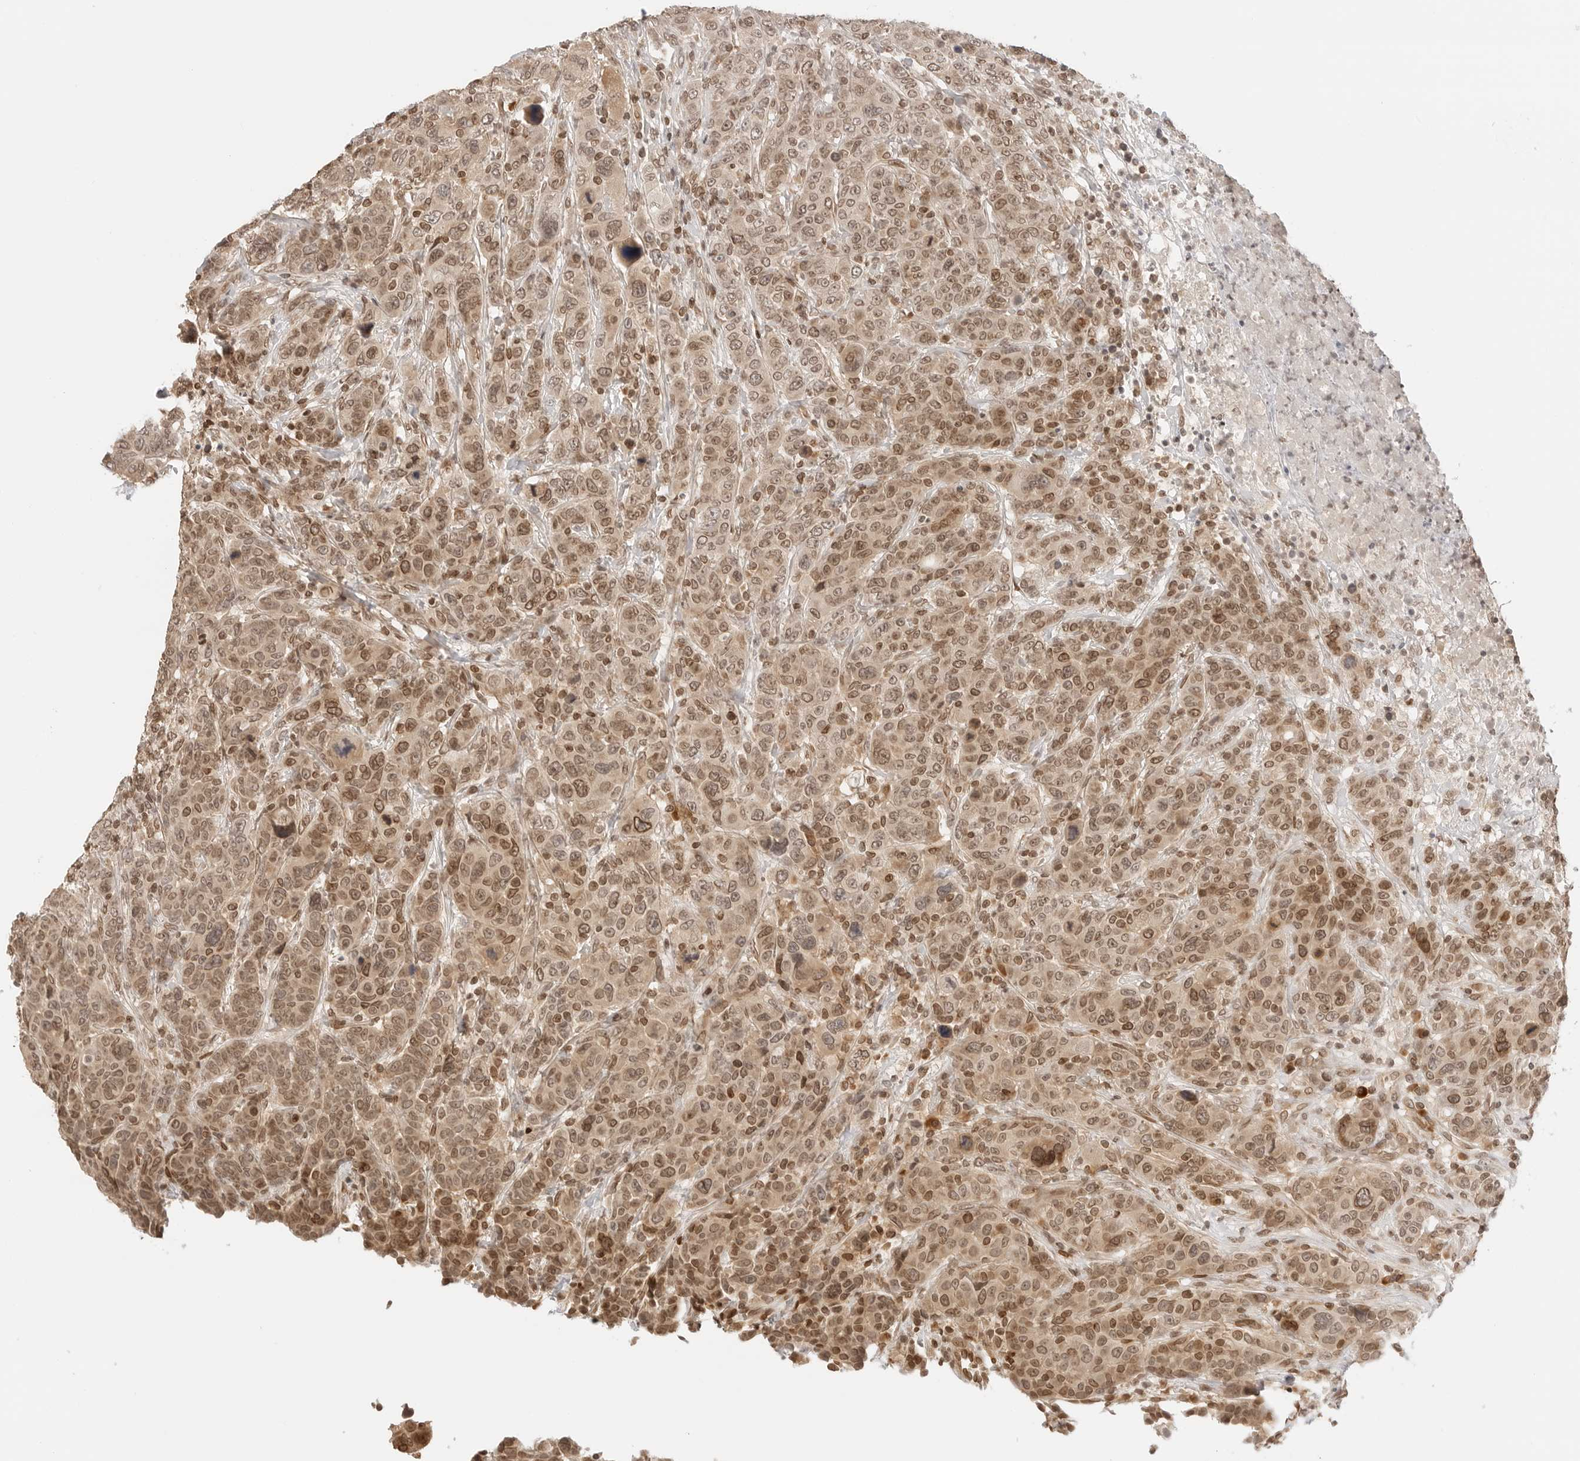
{"staining": {"intensity": "moderate", "quantity": ">75%", "location": "cytoplasmic/membranous,nuclear"}, "tissue": "breast cancer", "cell_type": "Tumor cells", "image_type": "cancer", "snomed": [{"axis": "morphology", "description": "Duct carcinoma"}, {"axis": "topography", "description": "Breast"}], "caption": "About >75% of tumor cells in breast cancer show moderate cytoplasmic/membranous and nuclear protein staining as visualized by brown immunohistochemical staining.", "gene": "POLH", "patient": {"sex": "female", "age": 37}}